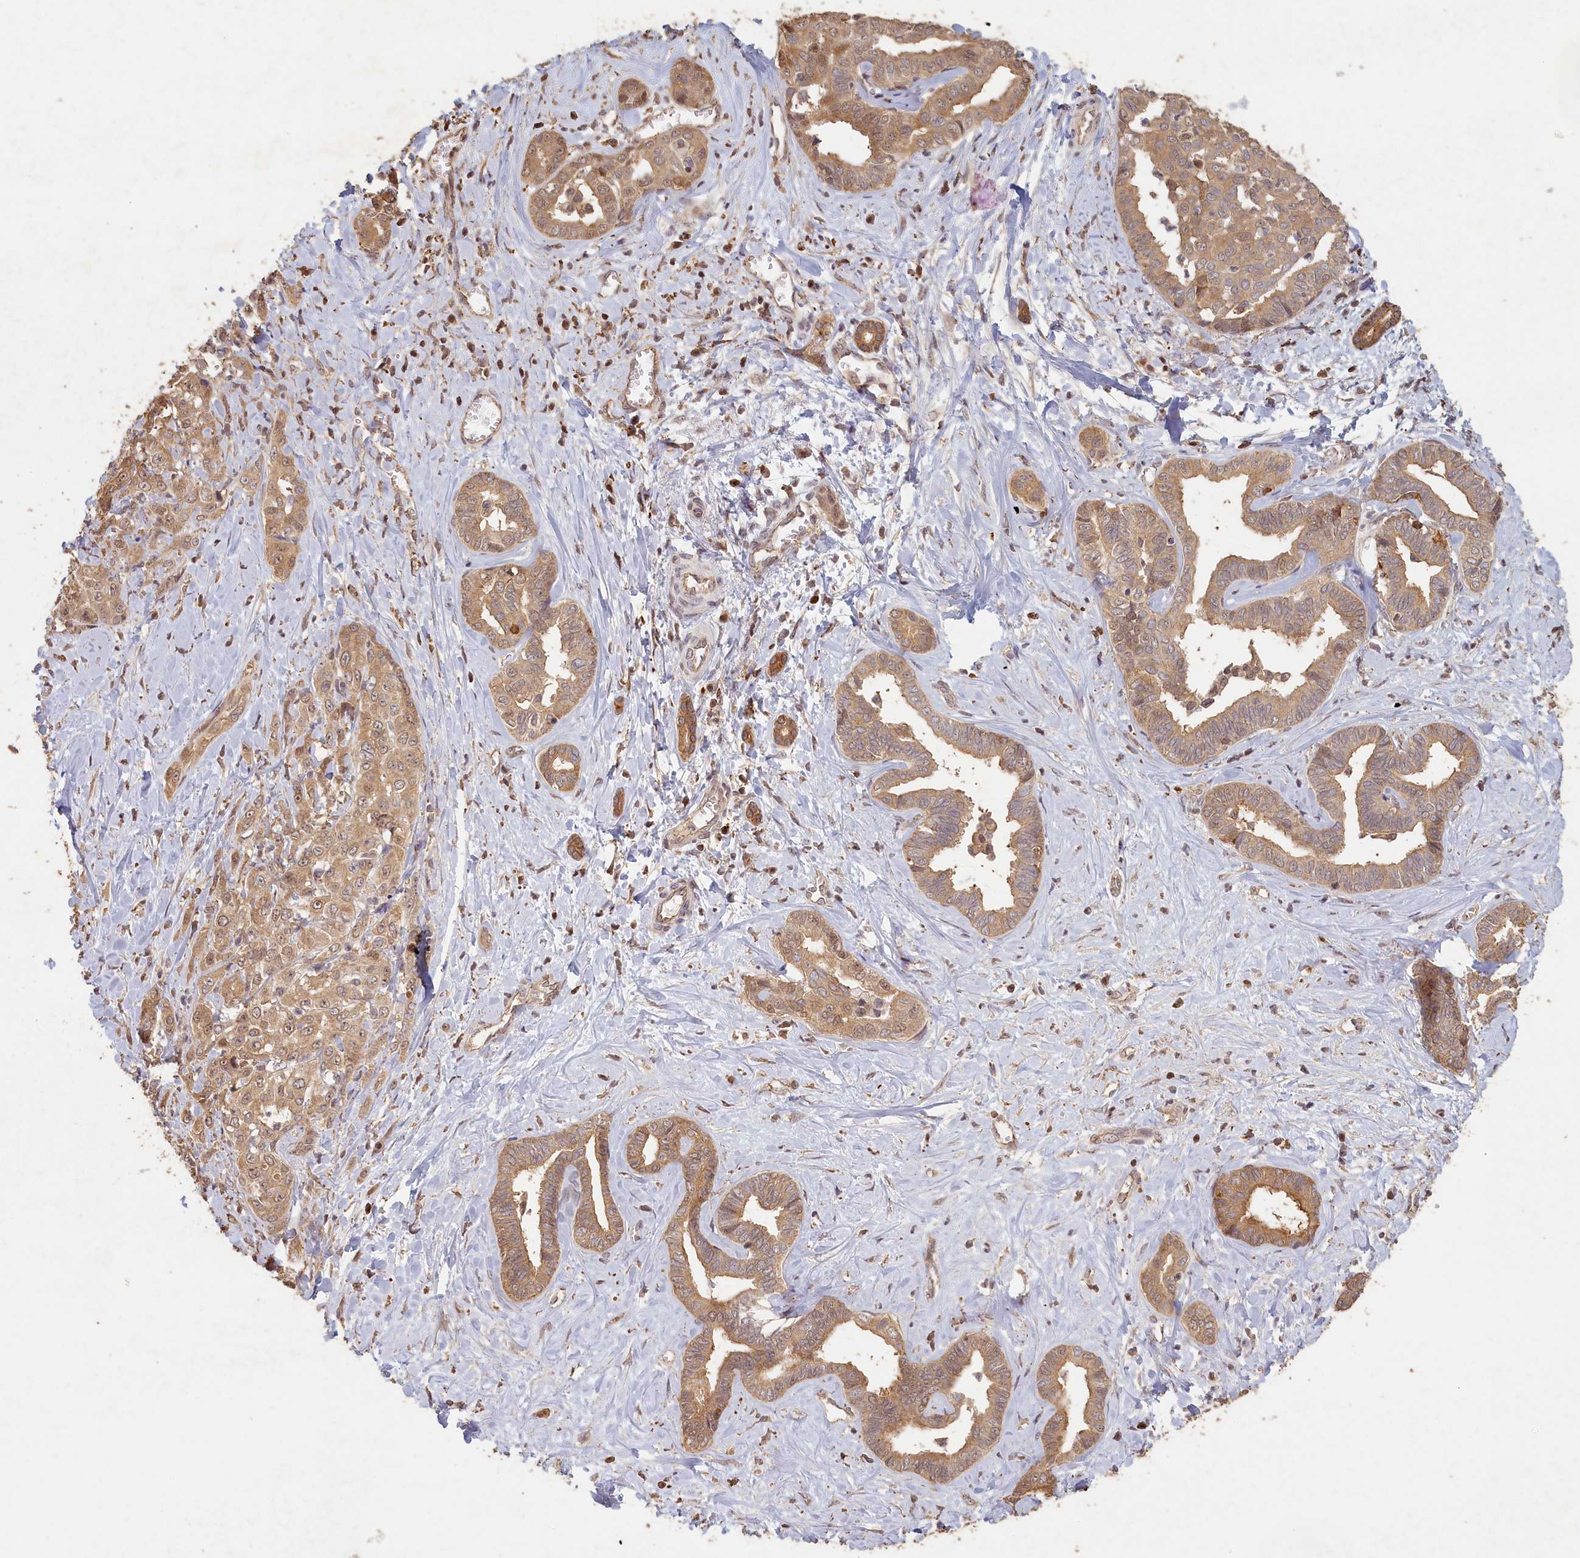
{"staining": {"intensity": "moderate", "quantity": ">75%", "location": "cytoplasmic/membranous"}, "tissue": "liver cancer", "cell_type": "Tumor cells", "image_type": "cancer", "snomed": [{"axis": "morphology", "description": "Cholangiocarcinoma"}, {"axis": "topography", "description": "Liver"}], "caption": "Immunohistochemistry (IHC) micrograph of human liver cancer stained for a protein (brown), which exhibits medium levels of moderate cytoplasmic/membranous expression in about >75% of tumor cells.", "gene": "MADD", "patient": {"sex": "female", "age": 77}}